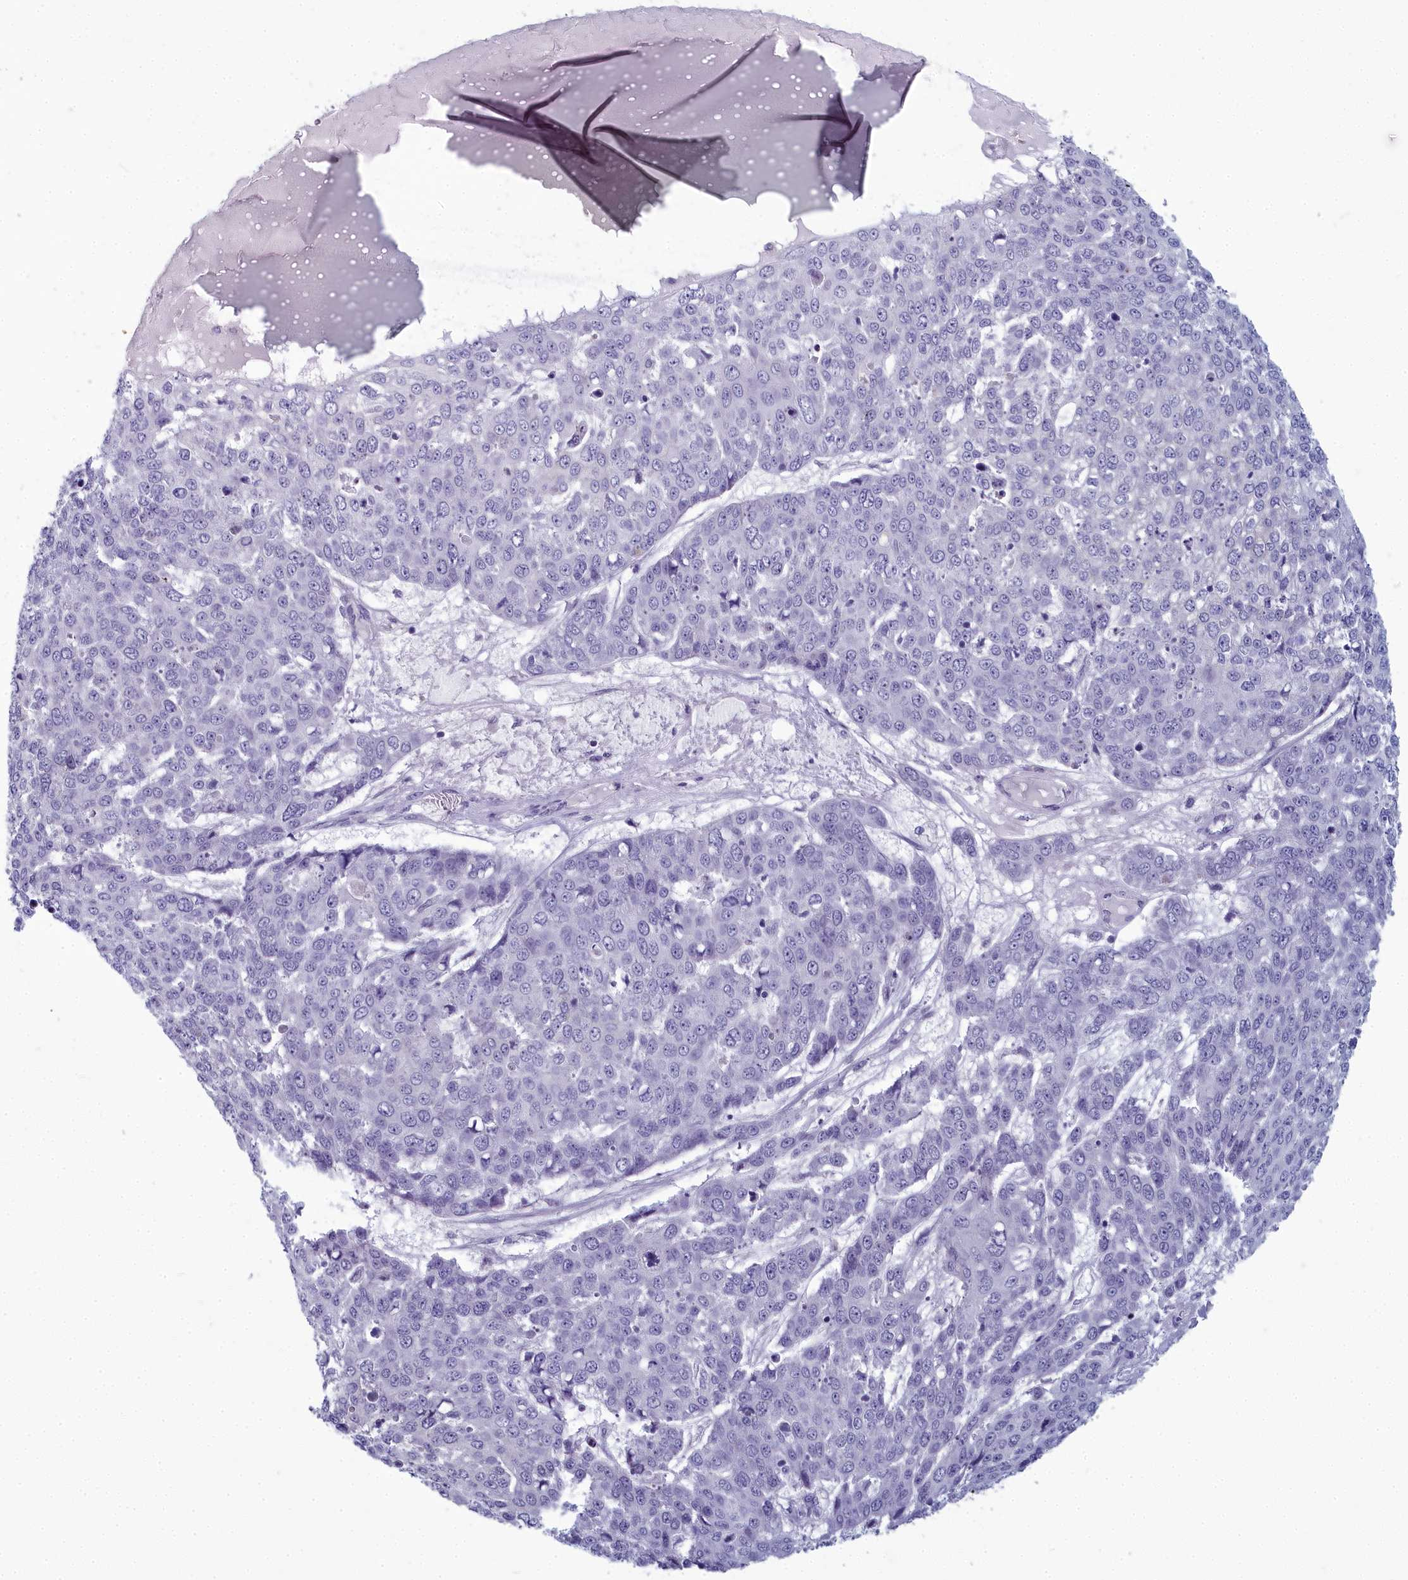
{"staining": {"intensity": "negative", "quantity": "none", "location": "none"}, "tissue": "skin cancer", "cell_type": "Tumor cells", "image_type": "cancer", "snomed": [{"axis": "morphology", "description": "Squamous cell carcinoma, NOS"}, {"axis": "topography", "description": "Skin"}], "caption": "Protein analysis of skin squamous cell carcinoma shows no significant staining in tumor cells. (DAB (3,3'-diaminobenzidine) immunohistochemistry visualized using brightfield microscopy, high magnification).", "gene": "INSYN2A", "patient": {"sex": "male", "age": 71}}